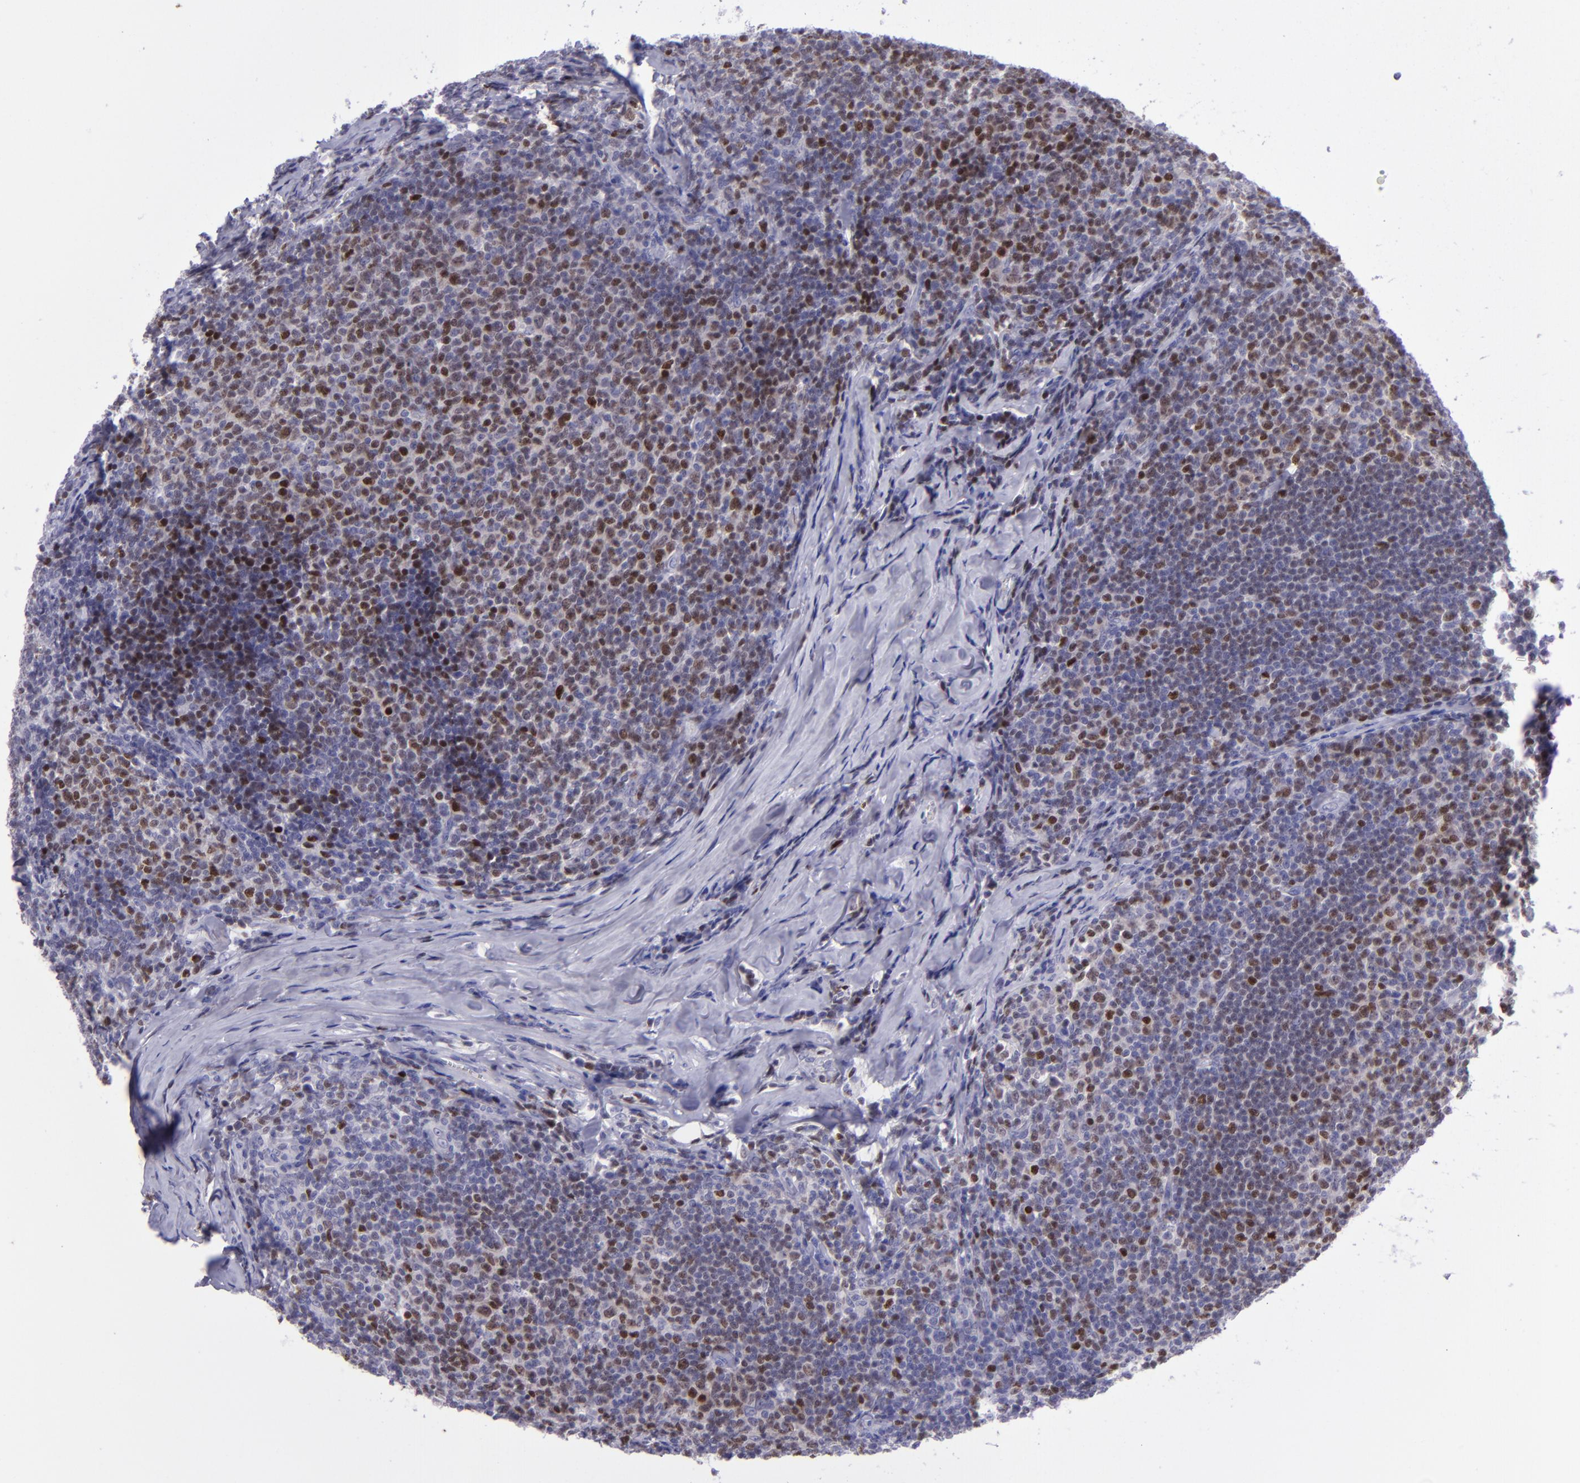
{"staining": {"intensity": "strong", "quantity": ">75%", "location": "cytoplasmic/membranous,nuclear"}, "tissue": "lymphoma", "cell_type": "Tumor cells", "image_type": "cancer", "snomed": [{"axis": "morphology", "description": "Malignant lymphoma, non-Hodgkin's type, Low grade"}, {"axis": "topography", "description": "Lymph node"}], "caption": "High-magnification brightfield microscopy of lymphoma stained with DAB (3,3'-diaminobenzidine) (brown) and counterstained with hematoxylin (blue). tumor cells exhibit strong cytoplasmic/membranous and nuclear expression is identified in about>75% of cells. Ihc stains the protein of interest in brown and the nuclei are stained blue.", "gene": "POU2F2", "patient": {"sex": "male", "age": 74}}